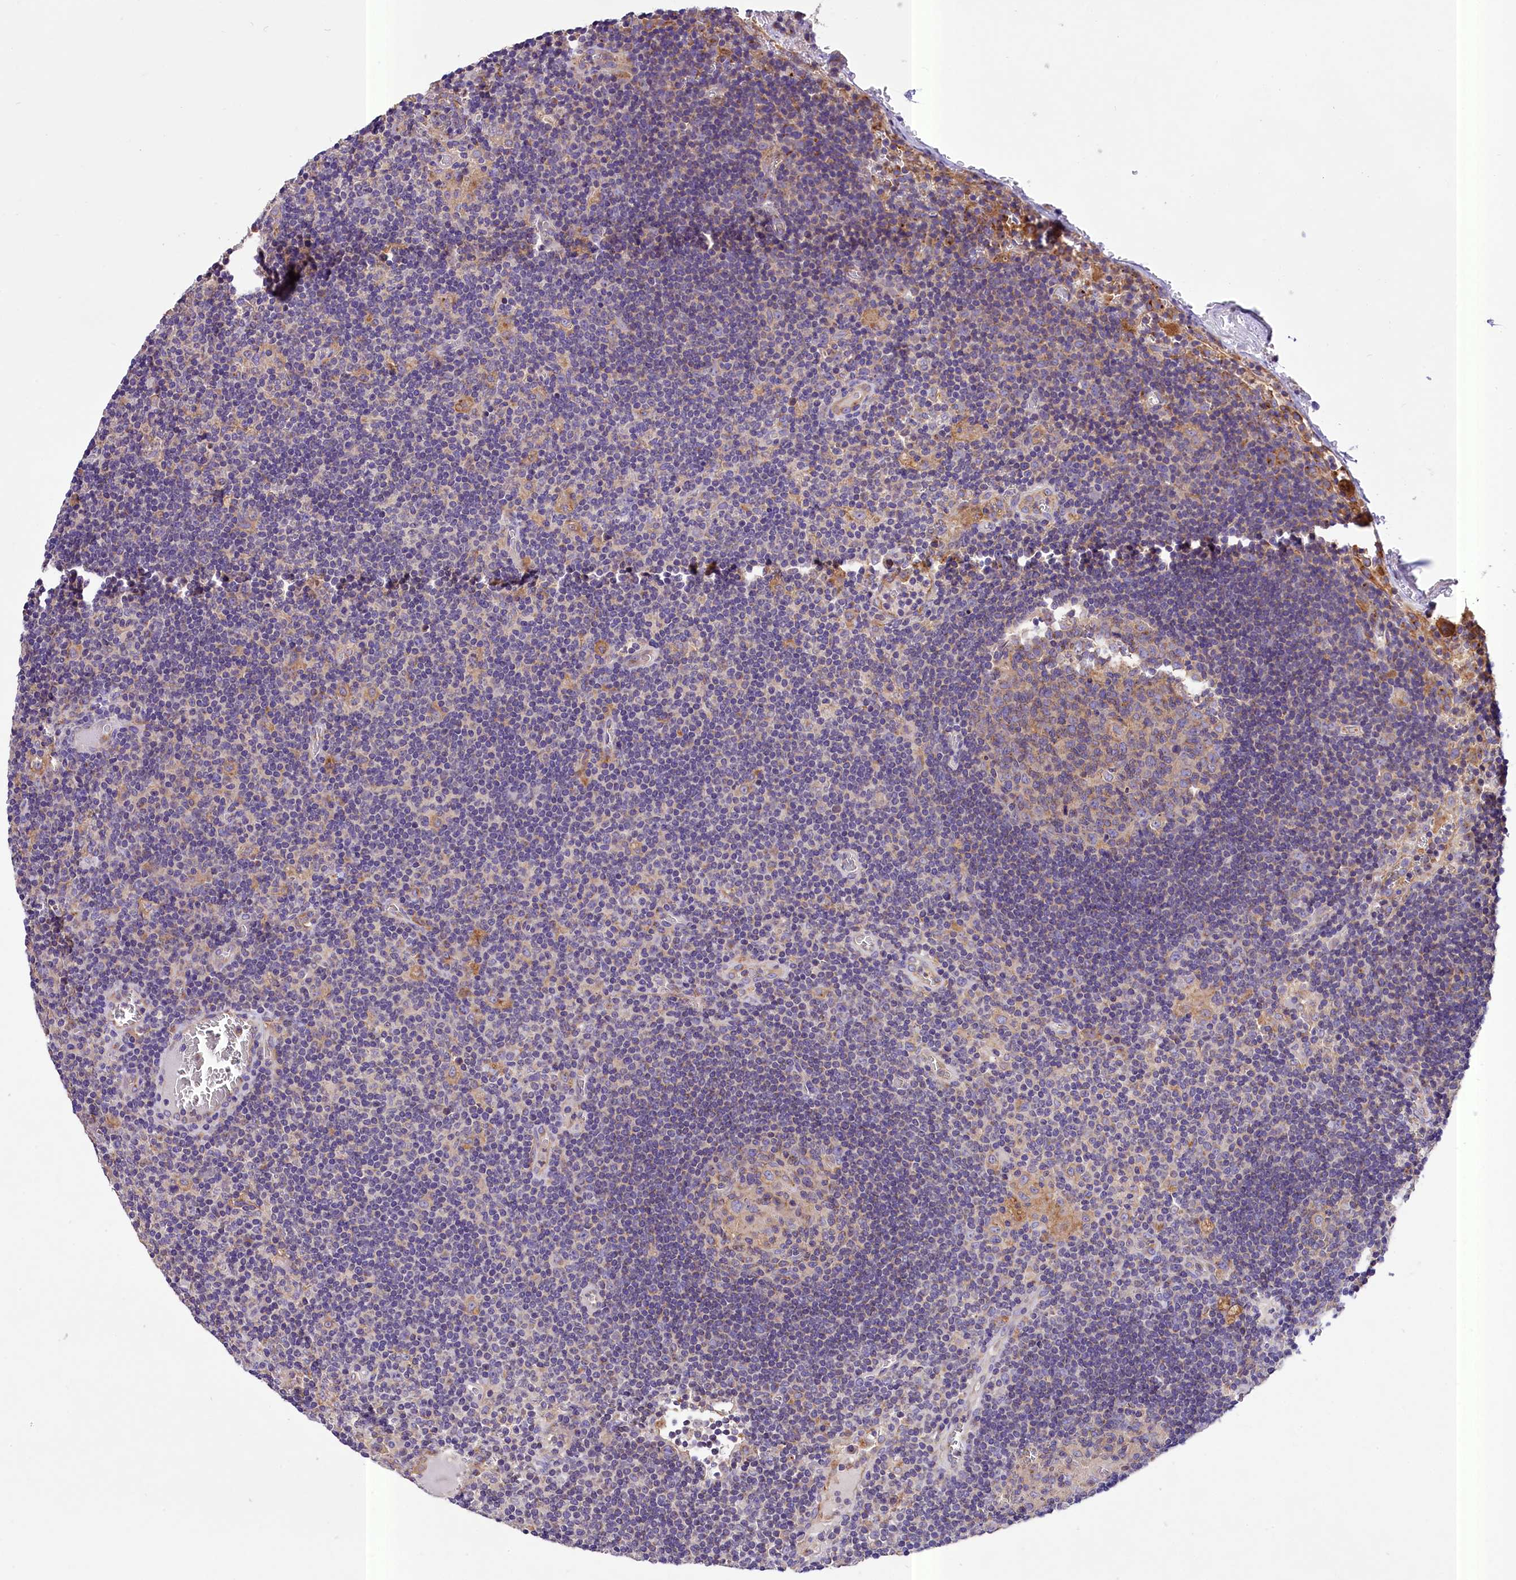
{"staining": {"intensity": "weak", "quantity": "25%-75%", "location": "cytoplasmic/membranous"}, "tissue": "lymph node", "cell_type": "Germinal center cells", "image_type": "normal", "snomed": [{"axis": "morphology", "description": "Normal tissue, NOS"}, {"axis": "topography", "description": "Lymph node"}], "caption": "Germinal center cells show low levels of weak cytoplasmic/membranous staining in approximately 25%-75% of cells in benign lymph node.", "gene": "PEMT", "patient": {"sex": "female", "age": 73}}